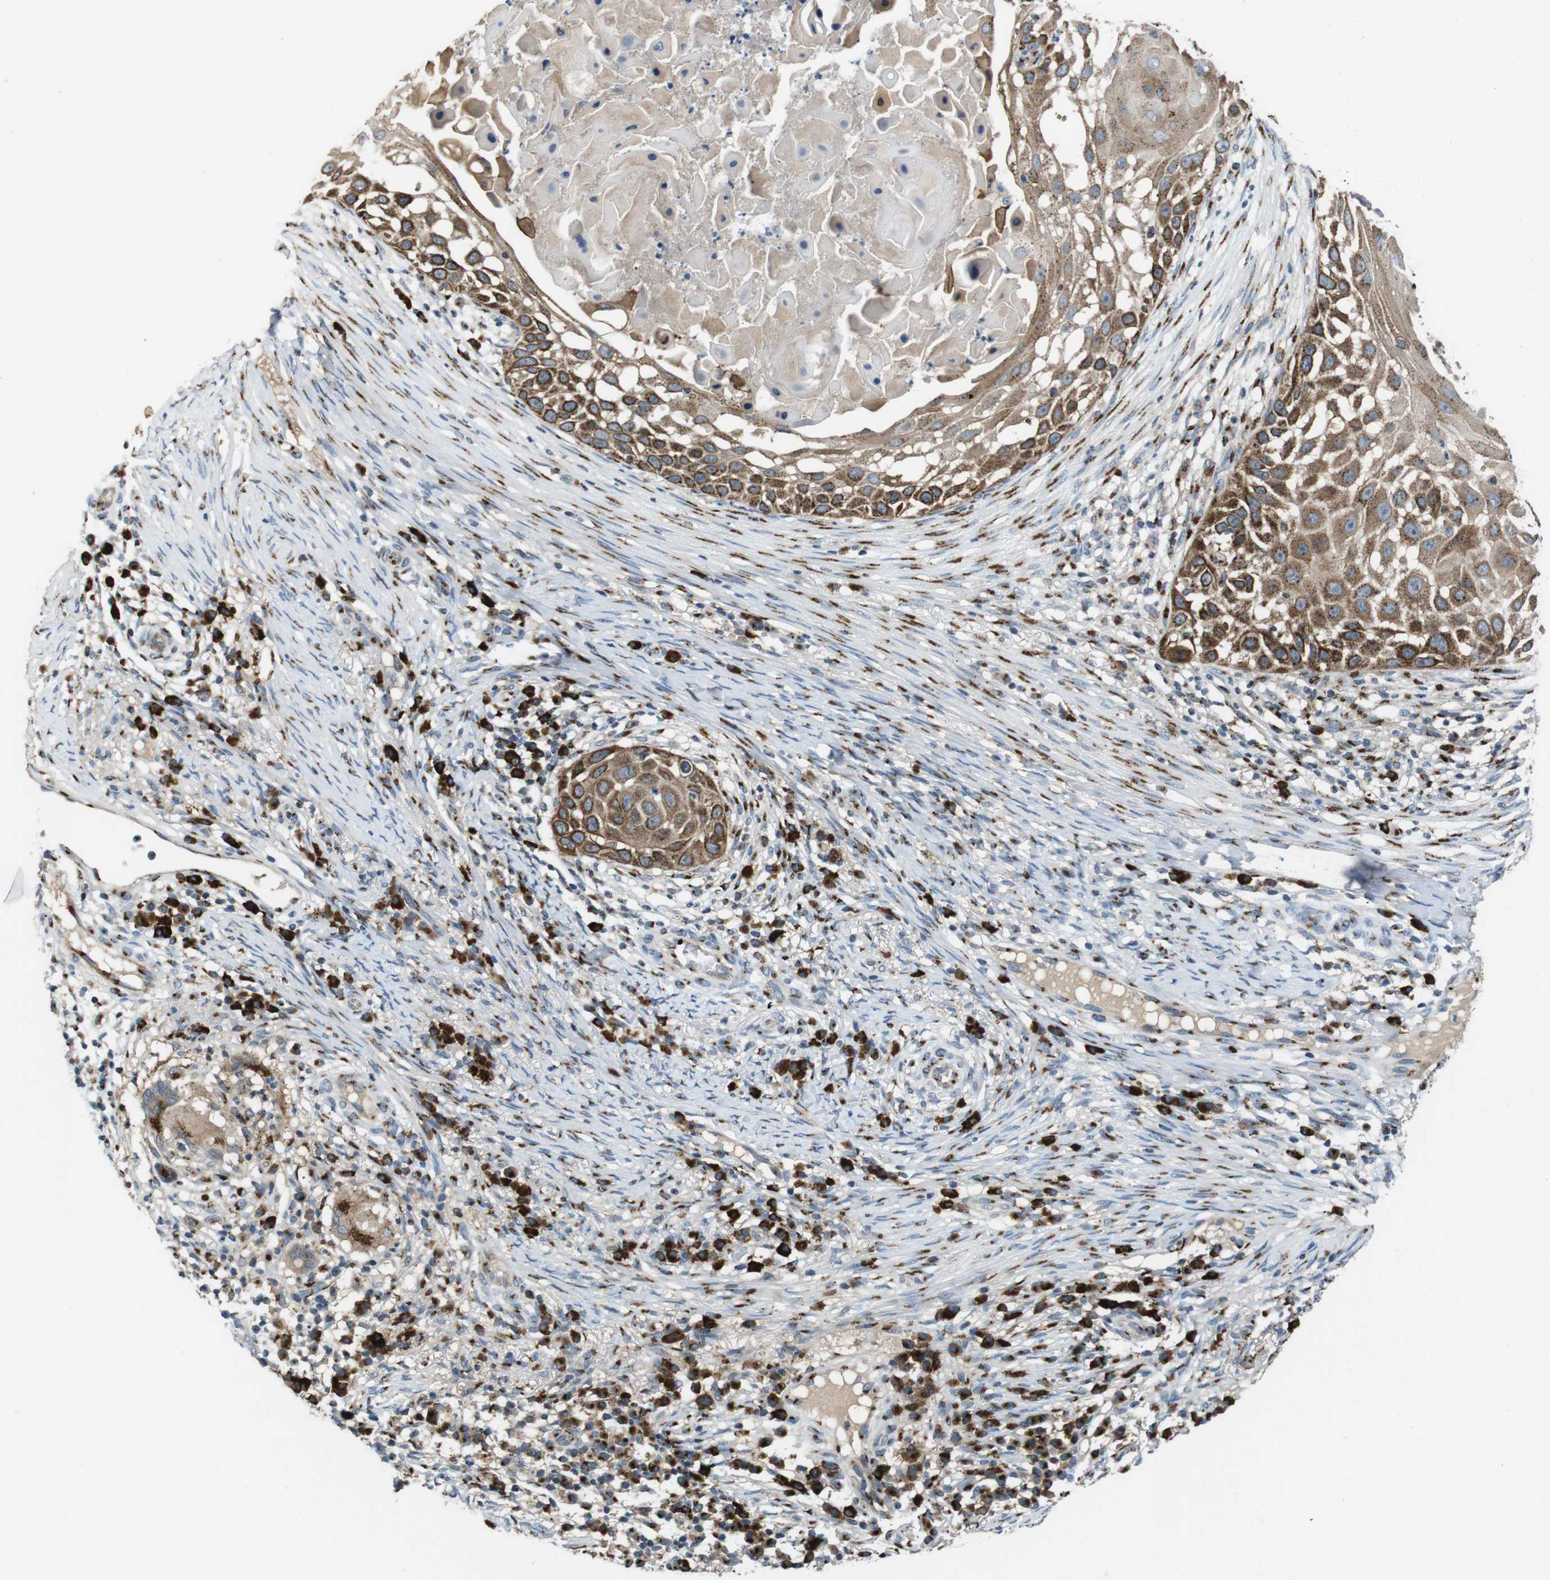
{"staining": {"intensity": "moderate", "quantity": ">75%", "location": "cytoplasmic/membranous"}, "tissue": "skin cancer", "cell_type": "Tumor cells", "image_type": "cancer", "snomed": [{"axis": "morphology", "description": "Squamous cell carcinoma, NOS"}, {"axis": "topography", "description": "Skin"}], "caption": "Protein staining of skin cancer tissue exhibits moderate cytoplasmic/membranous positivity in approximately >75% of tumor cells.", "gene": "ZFPL1", "patient": {"sex": "female", "age": 44}}